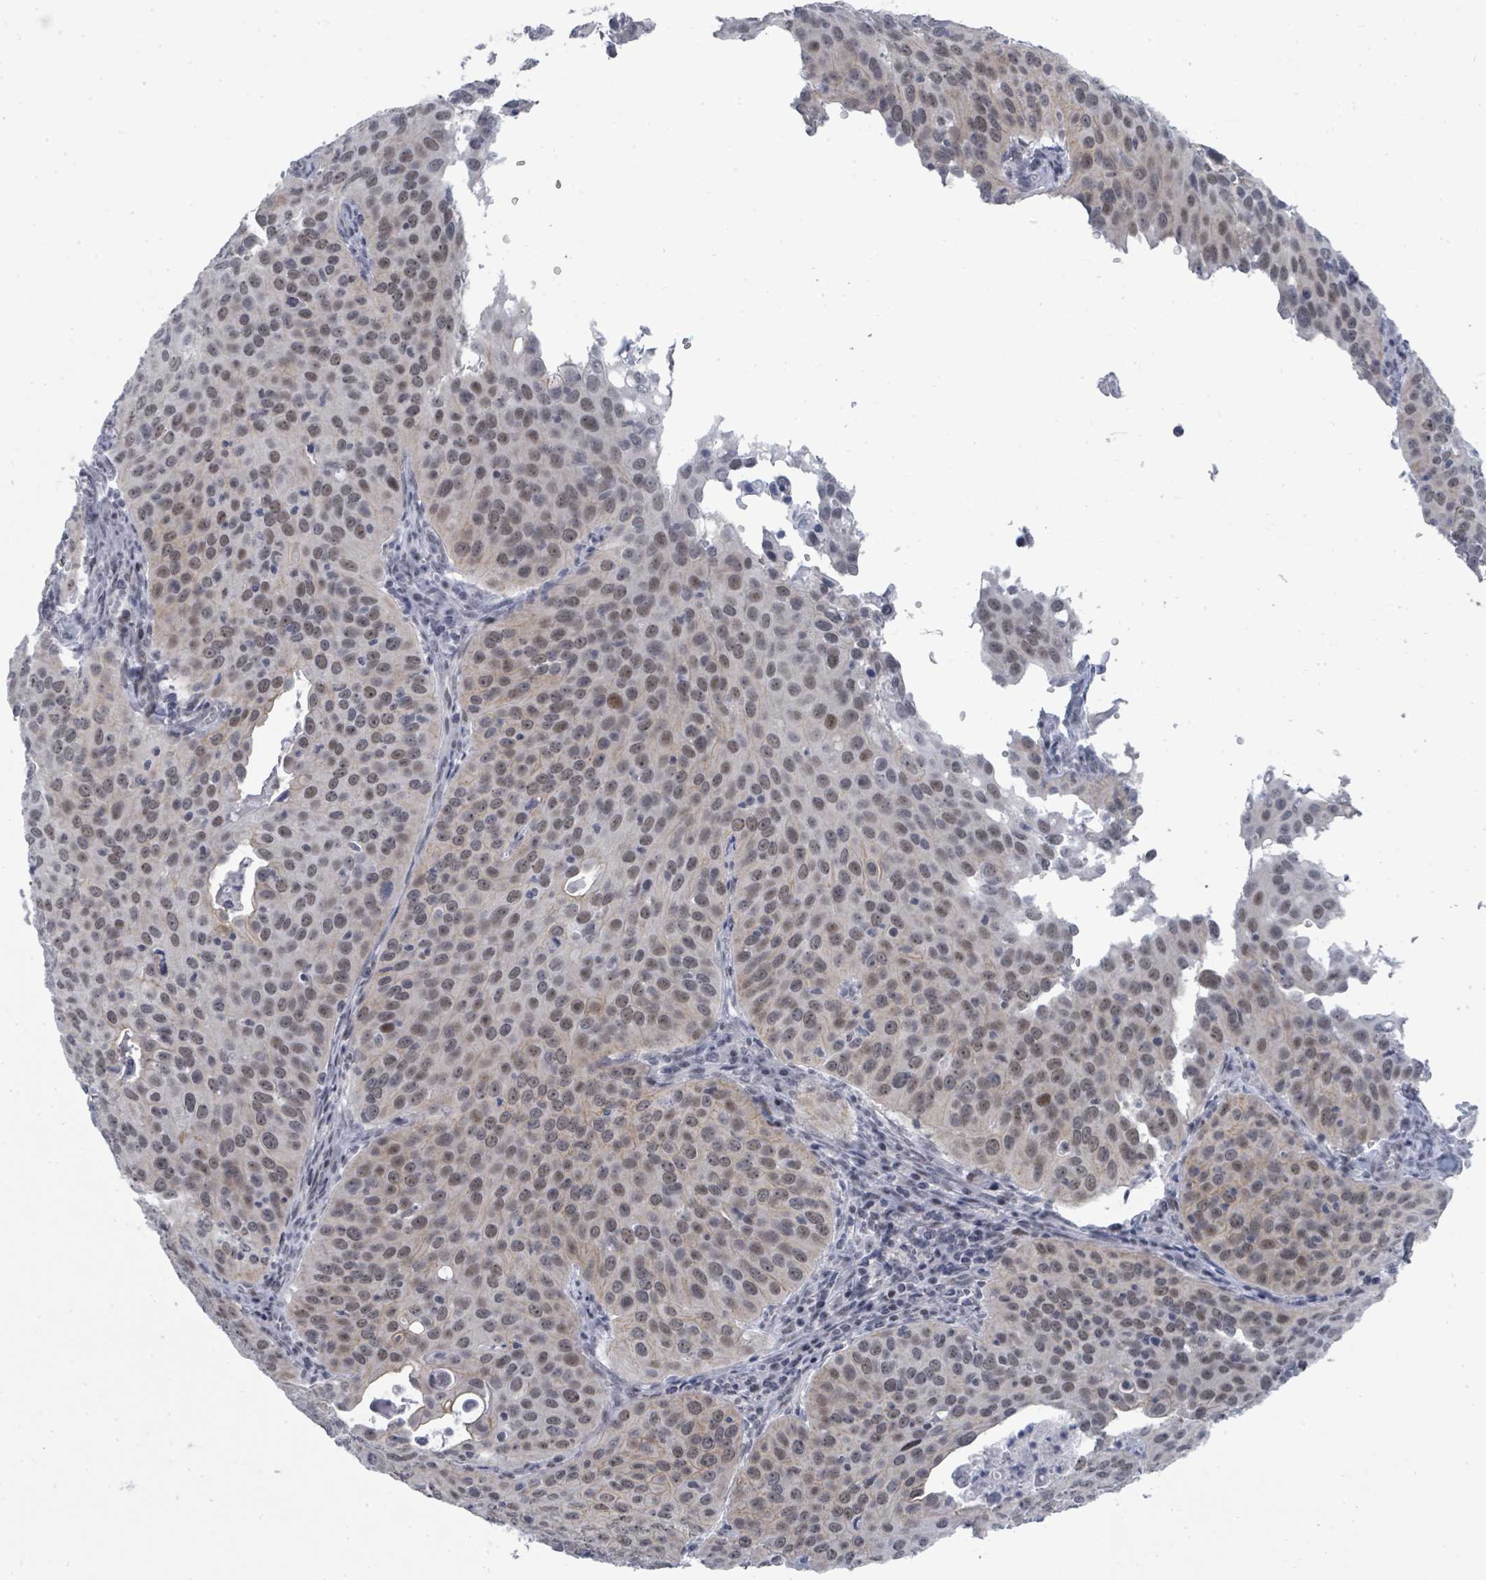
{"staining": {"intensity": "moderate", "quantity": ">75%", "location": "nuclear"}, "tissue": "cervical cancer", "cell_type": "Tumor cells", "image_type": "cancer", "snomed": [{"axis": "morphology", "description": "Squamous cell carcinoma, NOS"}, {"axis": "topography", "description": "Cervix"}], "caption": "The image reveals a brown stain indicating the presence of a protein in the nuclear of tumor cells in cervical cancer. The staining is performed using DAB brown chromogen to label protein expression. The nuclei are counter-stained blue using hematoxylin.", "gene": "CT45A5", "patient": {"sex": "female", "age": 36}}